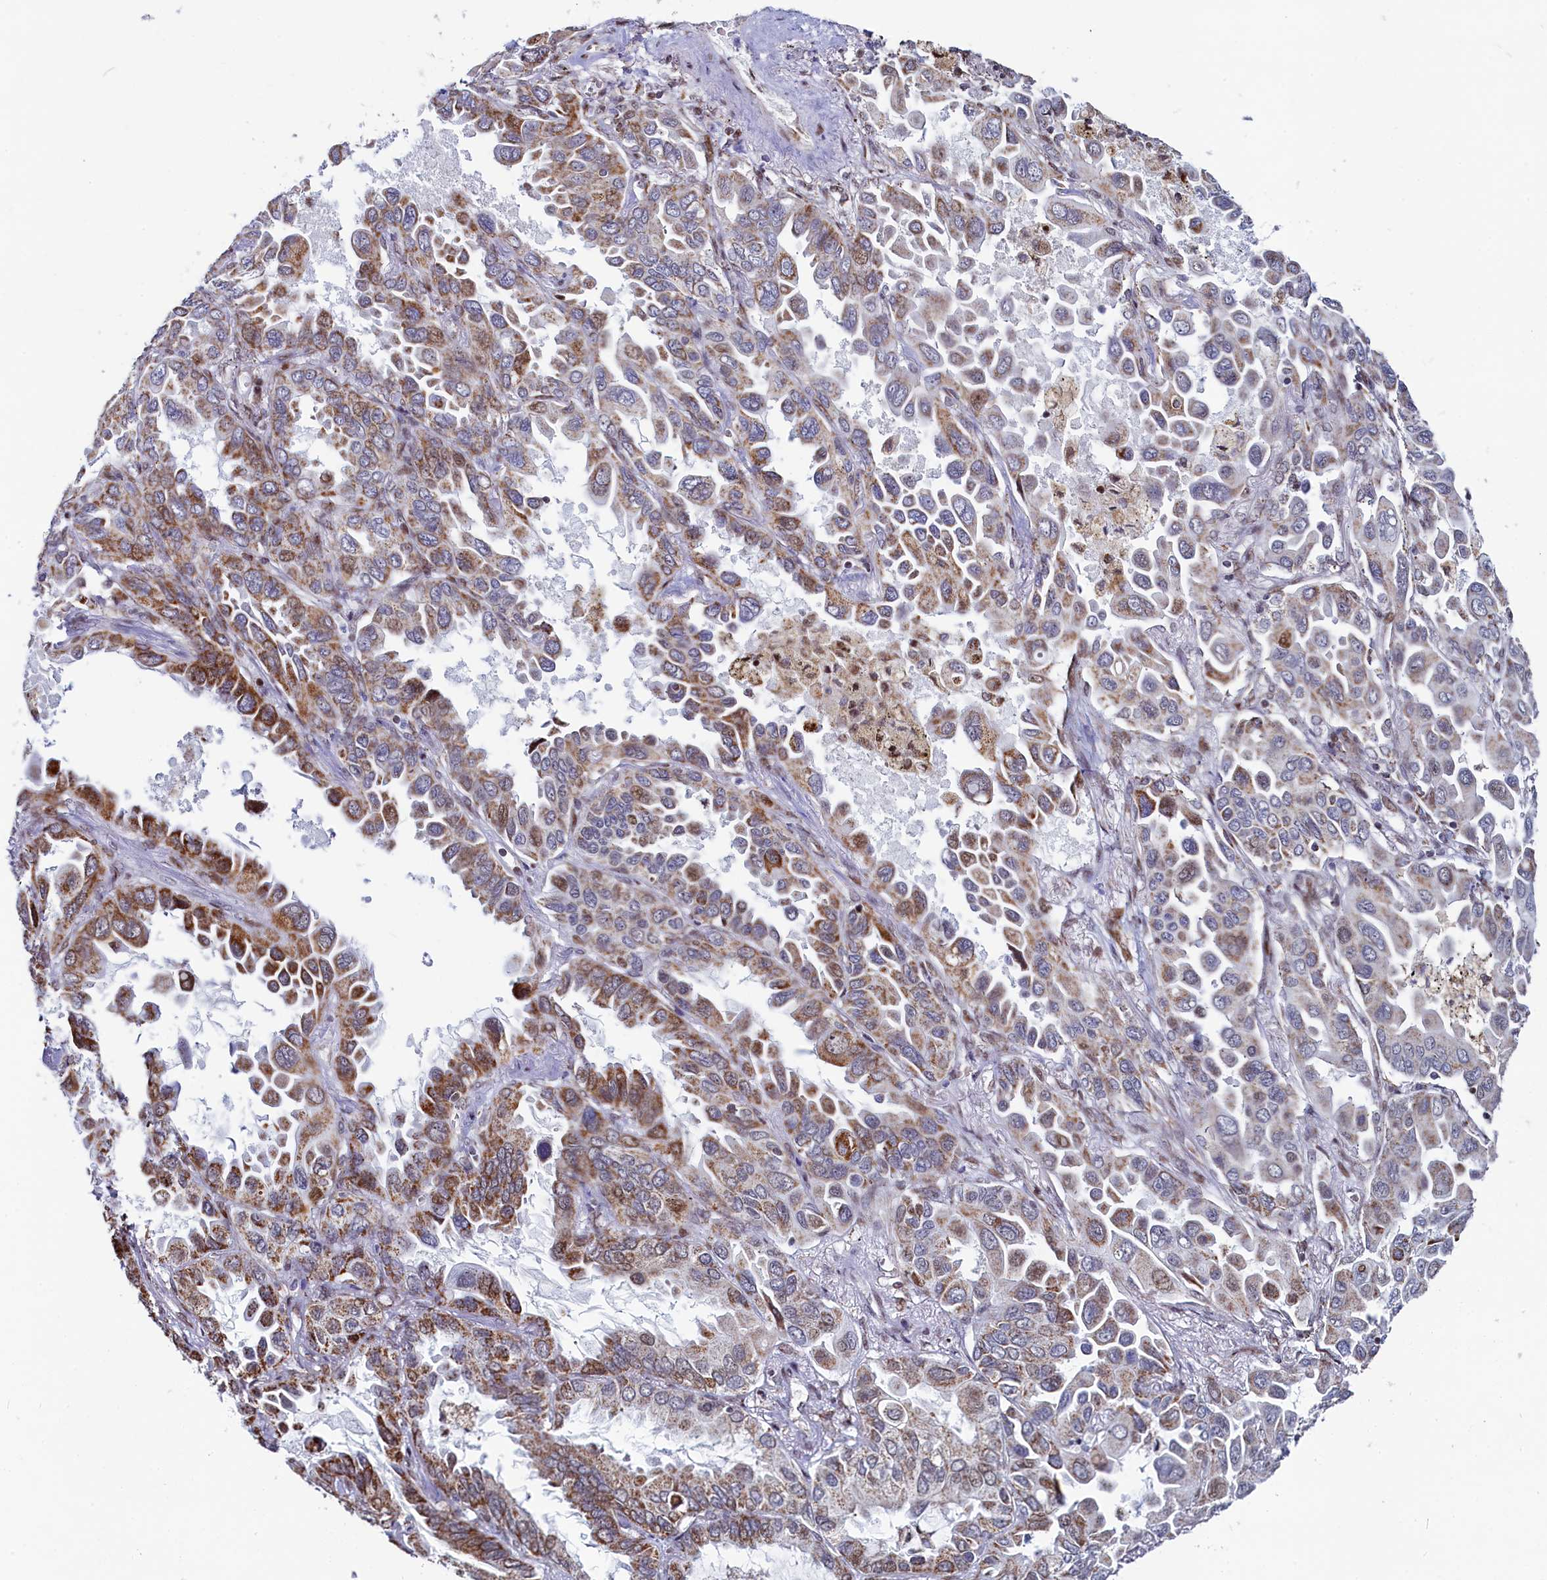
{"staining": {"intensity": "moderate", "quantity": ">75%", "location": "cytoplasmic/membranous"}, "tissue": "lung cancer", "cell_type": "Tumor cells", "image_type": "cancer", "snomed": [{"axis": "morphology", "description": "Adenocarcinoma, NOS"}, {"axis": "topography", "description": "Lung"}], "caption": "Tumor cells demonstrate medium levels of moderate cytoplasmic/membranous positivity in about >75% of cells in human lung cancer (adenocarcinoma).", "gene": "HDGFL3", "patient": {"sex": "male", "age": 64}}